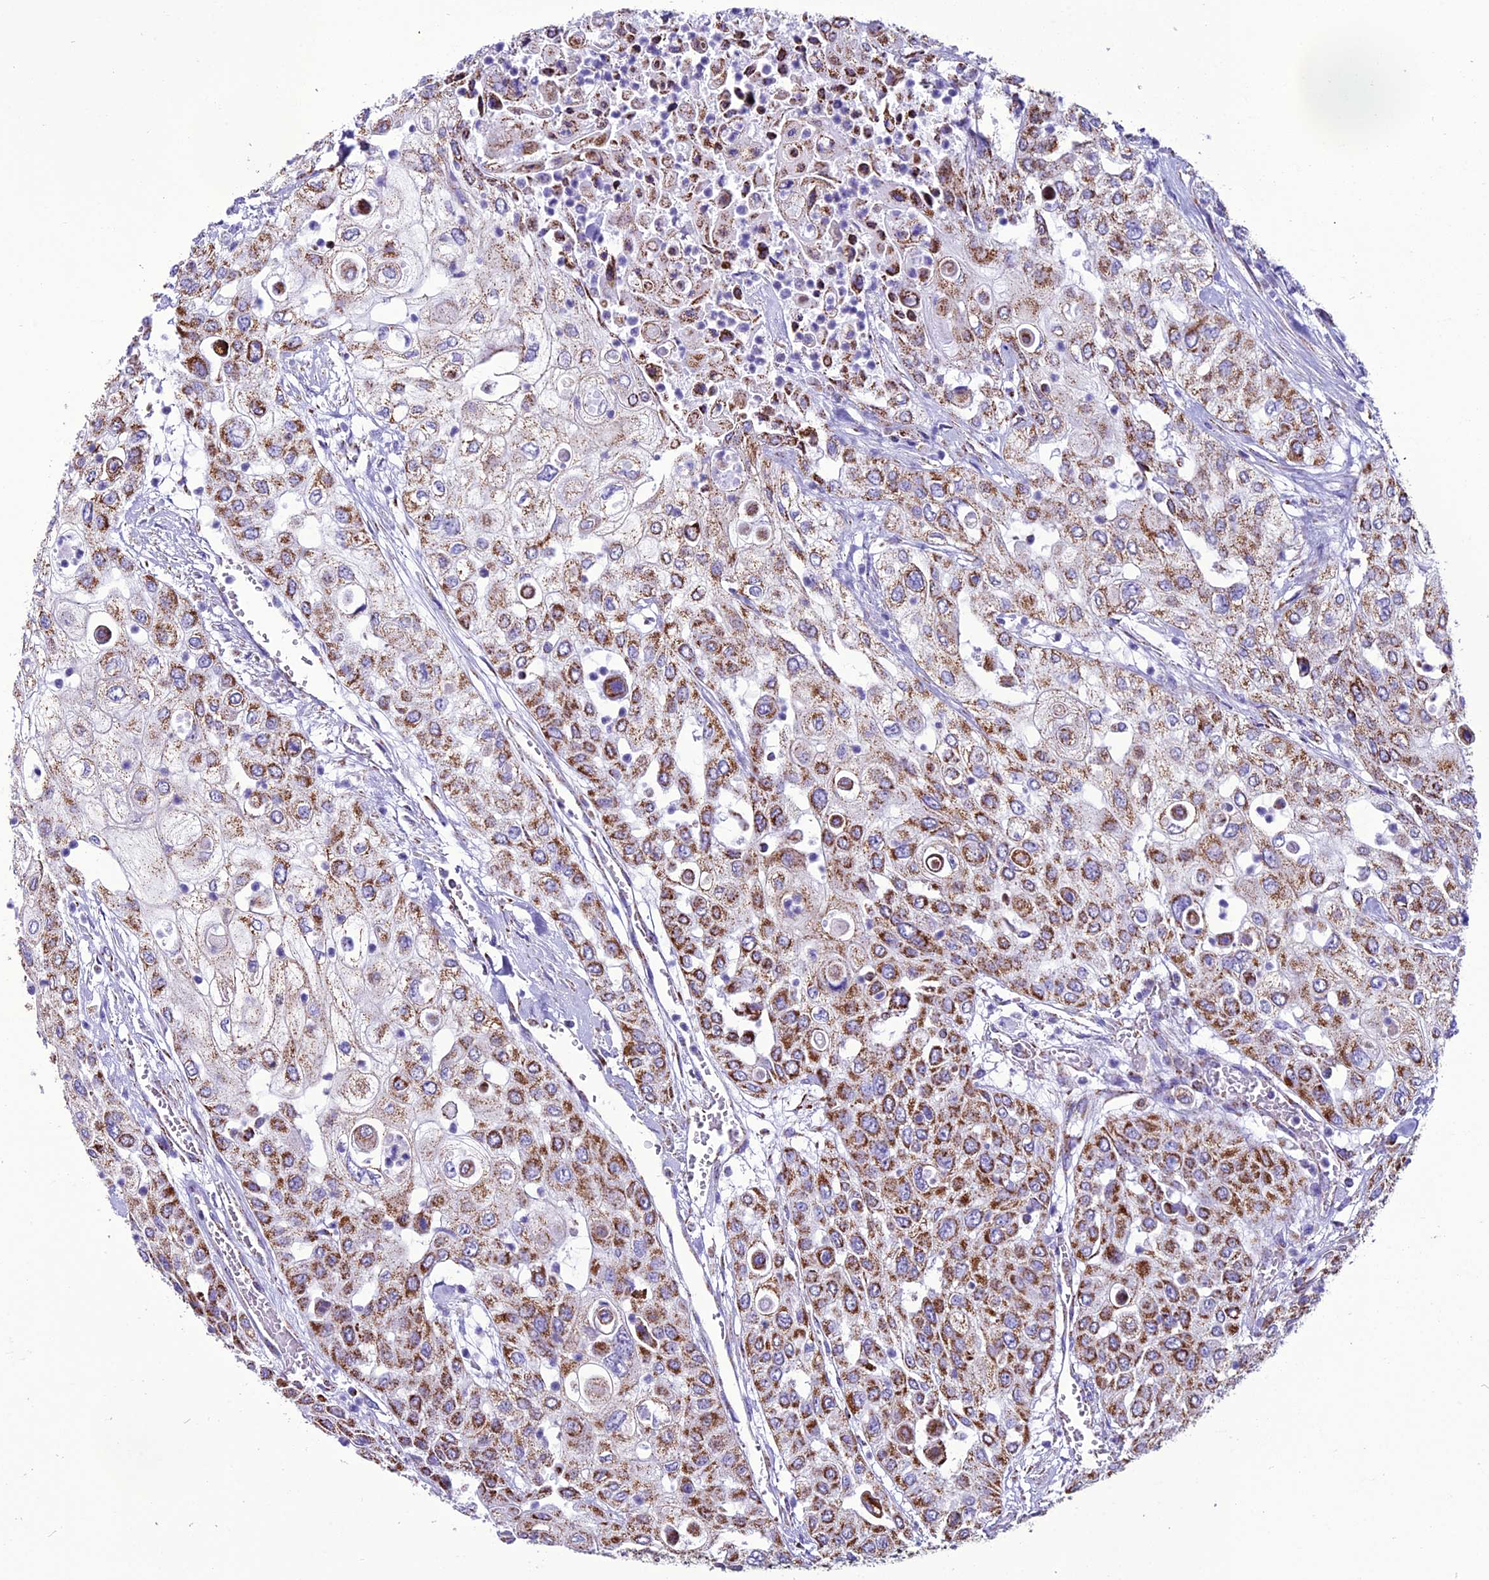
{"staining": {"intensity": "moderate", "quantity": ">75%", "location": "cytoplasmic/membranous"}, "tissue": "urothelial cancer", "cell_type": "Tumor cells", "image_type": "cancer", "snomed": [{"axis": "morphology", "description": "Urothelial carcinoma, High grade"}, {"axis": "topography", "description": "Urinary bladder"}], "caption": "A photomicrograph of human high-grade urothelial carcinoma stained for a protein displays moderate cytoplasmic/membranous brown staining in tumor cells. The protein of interest is shown in brown color, while the nuclei are stained blue.", "gene": "ICA1L", "patient": {"sex": "female", "age": 79}}